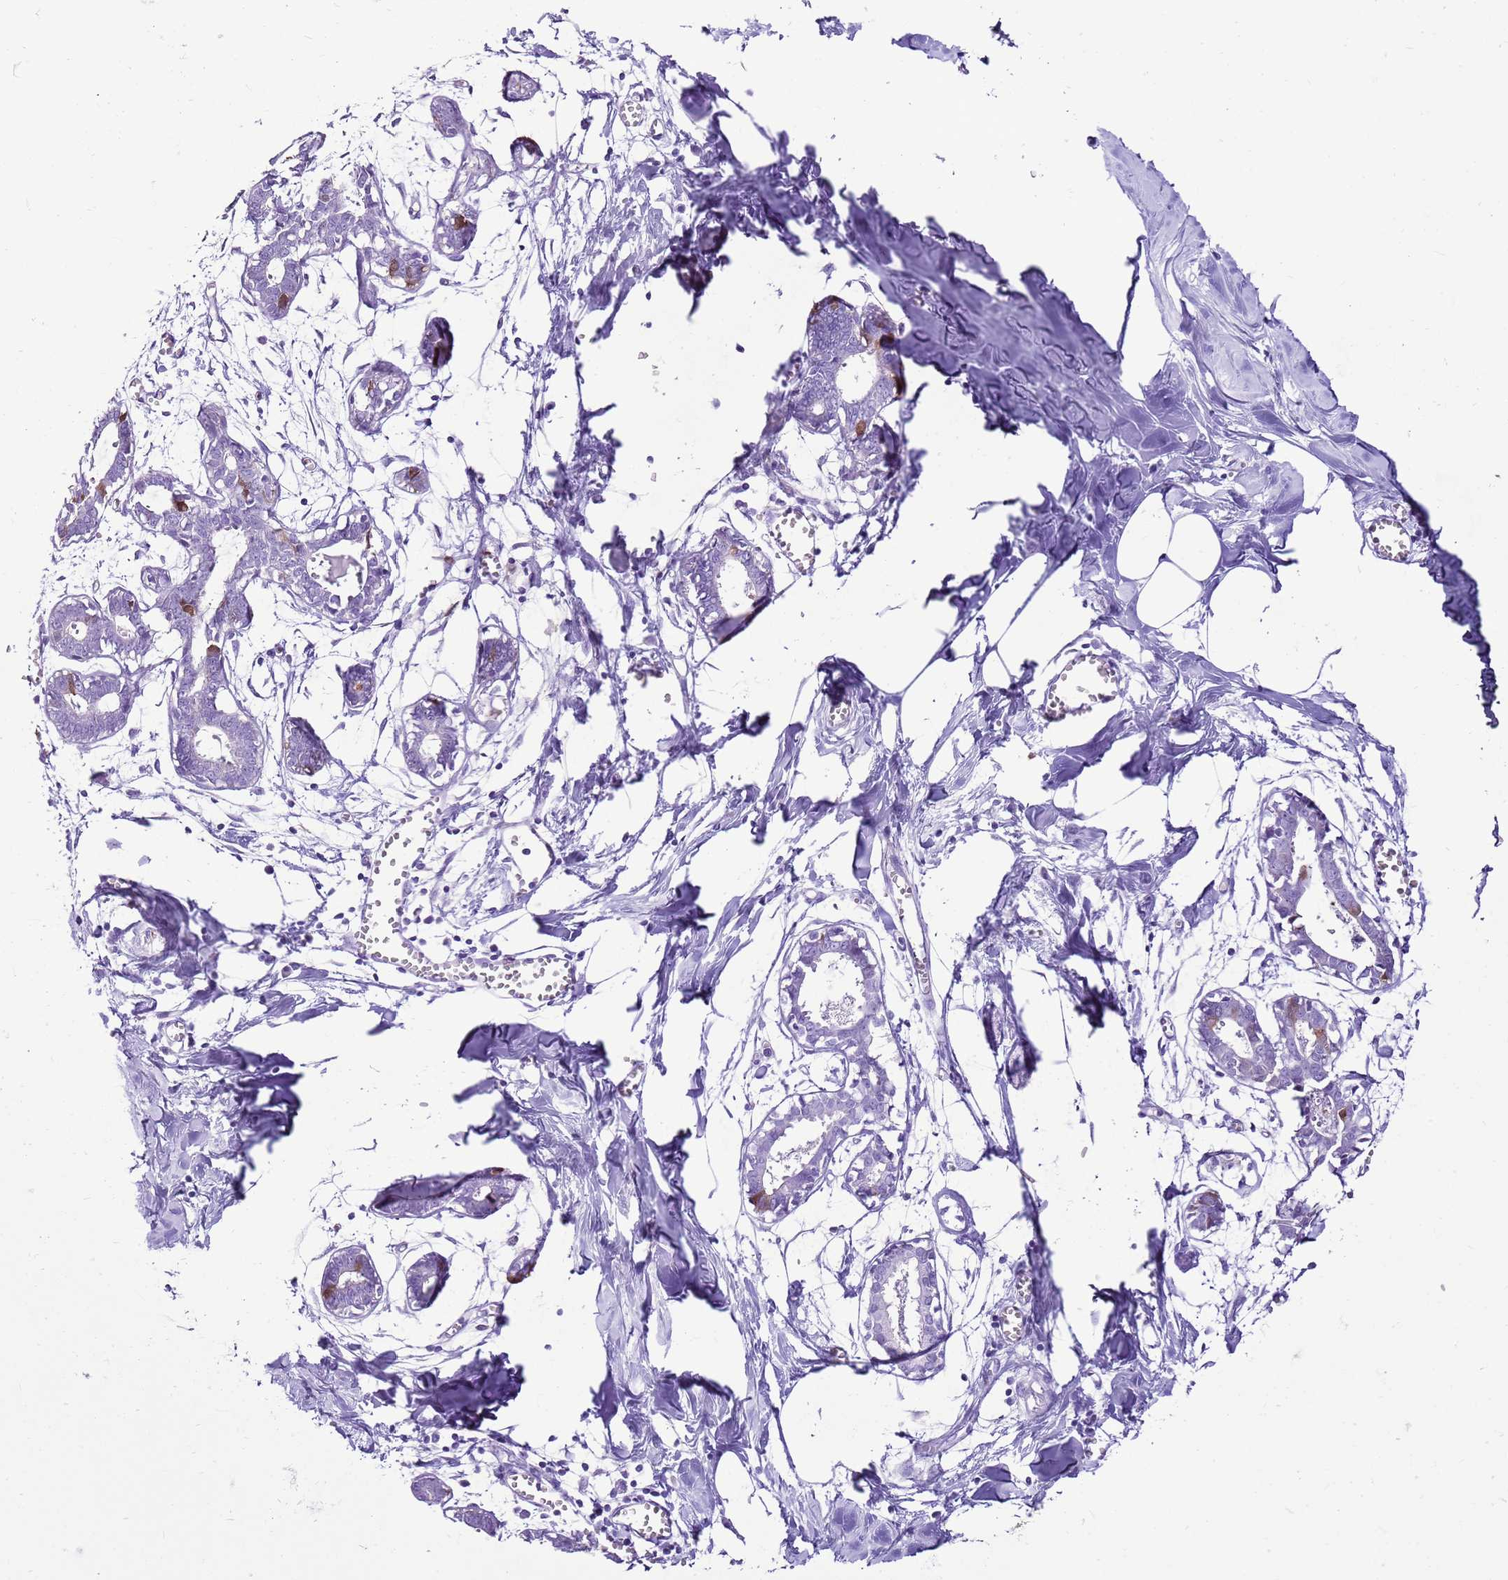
{"staining": {"intensity": "negative", "quantity": "none", "location": "none"}, "tissue": "breast", "cell_type": "Adipocytes", "image_type": "normal", "snomed": [{"axis": "morphology", "description": "Normal tissue, NOS"}, {"axis": "topography", "description": "Breast"}], "caption": "IHC of benign breast displays no positivity in adipocytes.", "gene": "SPC25", "patient": {"sex": "female", "age": 27}}